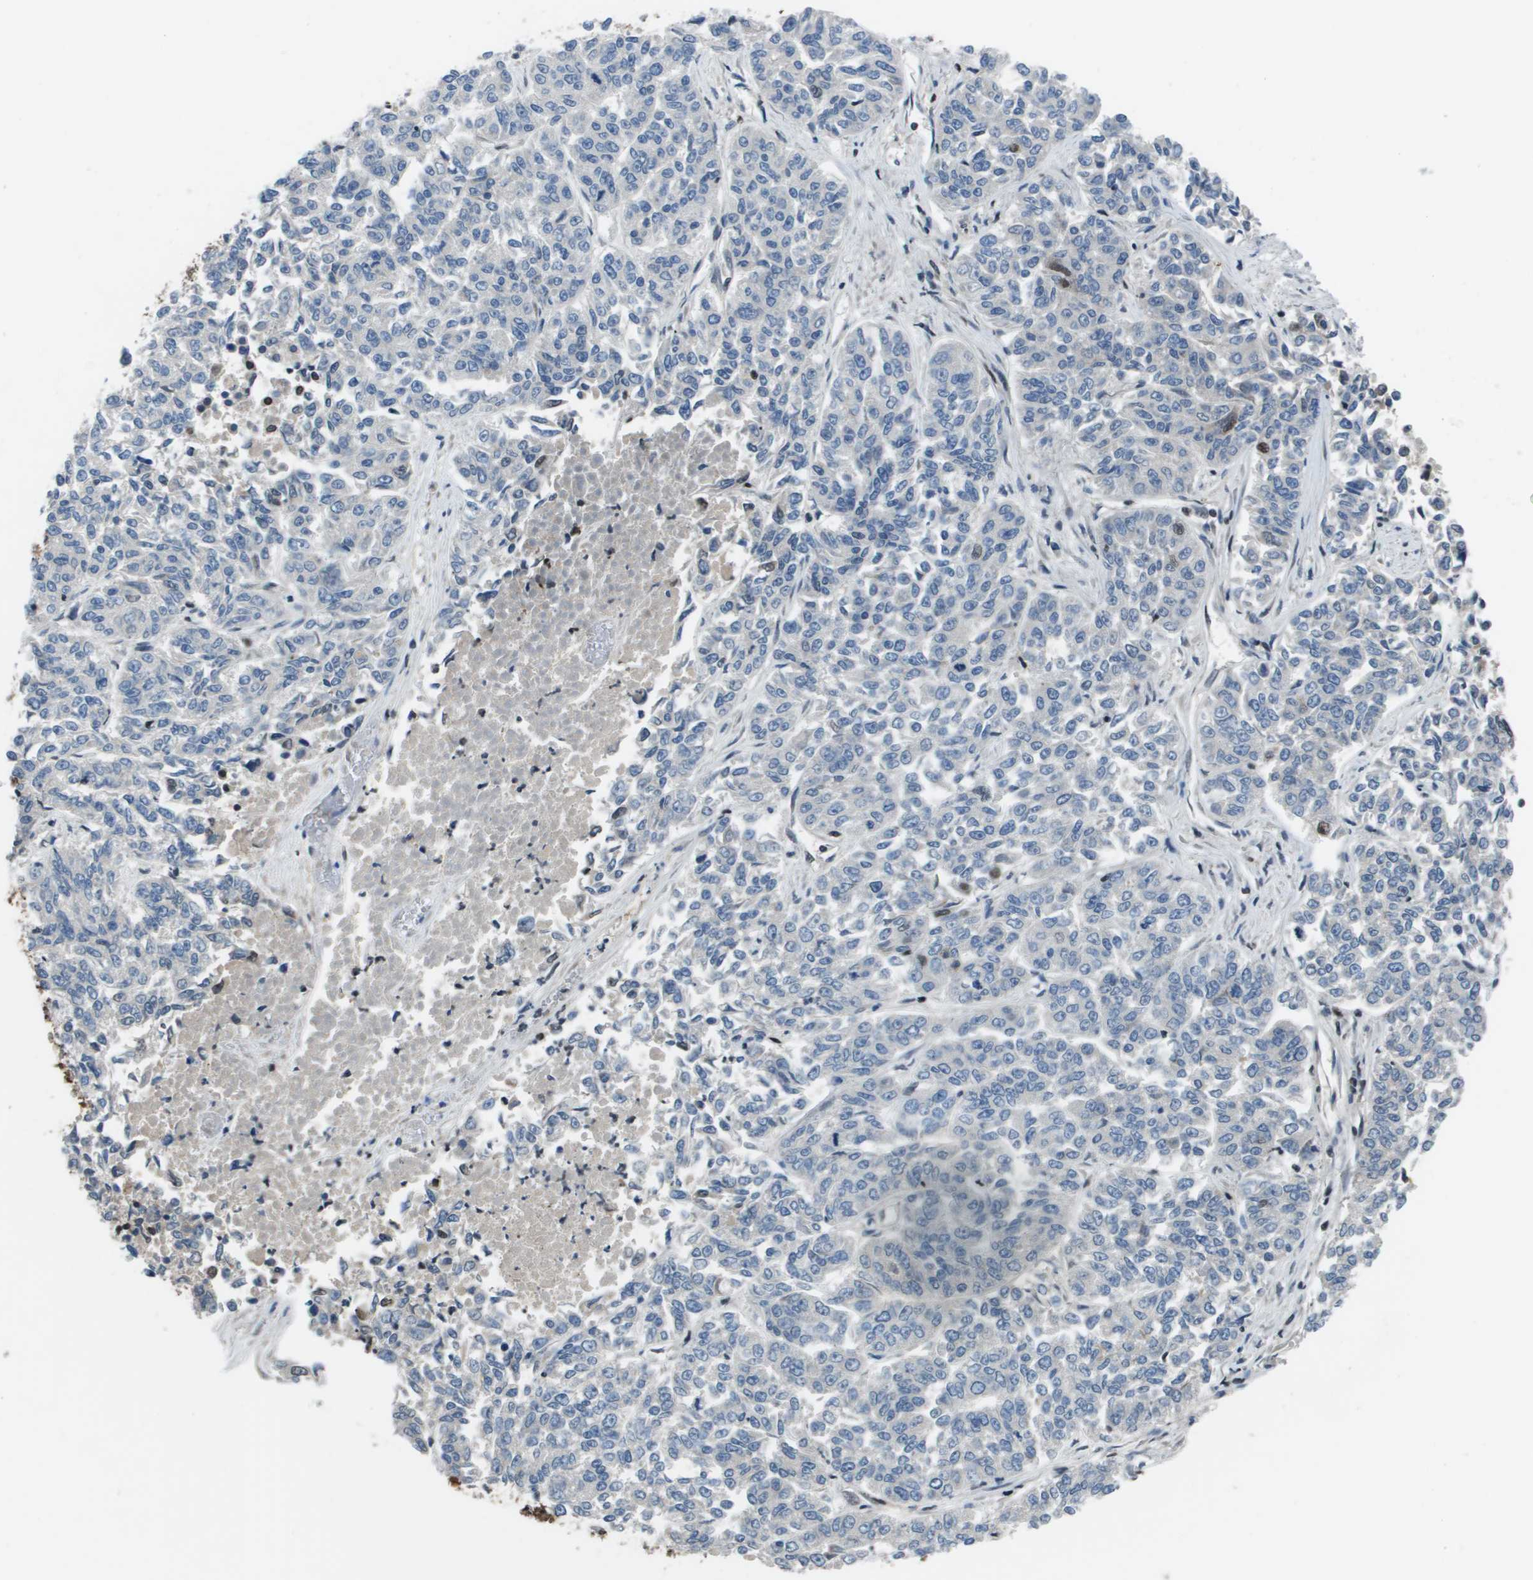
{"staining": {"intensity": "negative", "quantity": "none", "location": "none"}, "tissue": "lung cancer", "cell_type": "Tumor cells", "image_type": "cancer", "snomed": [{"axis": "morphology", "description": "Adenocarcinoma, NOS"}, {"axis": "topography", "description": "Lung"}], "caption": "Histopathology image shows no protein expression in tumor cells of lung cancer tissue.", "gene": "THRAP3", "patient": {"sex": "male", "age": 84}}